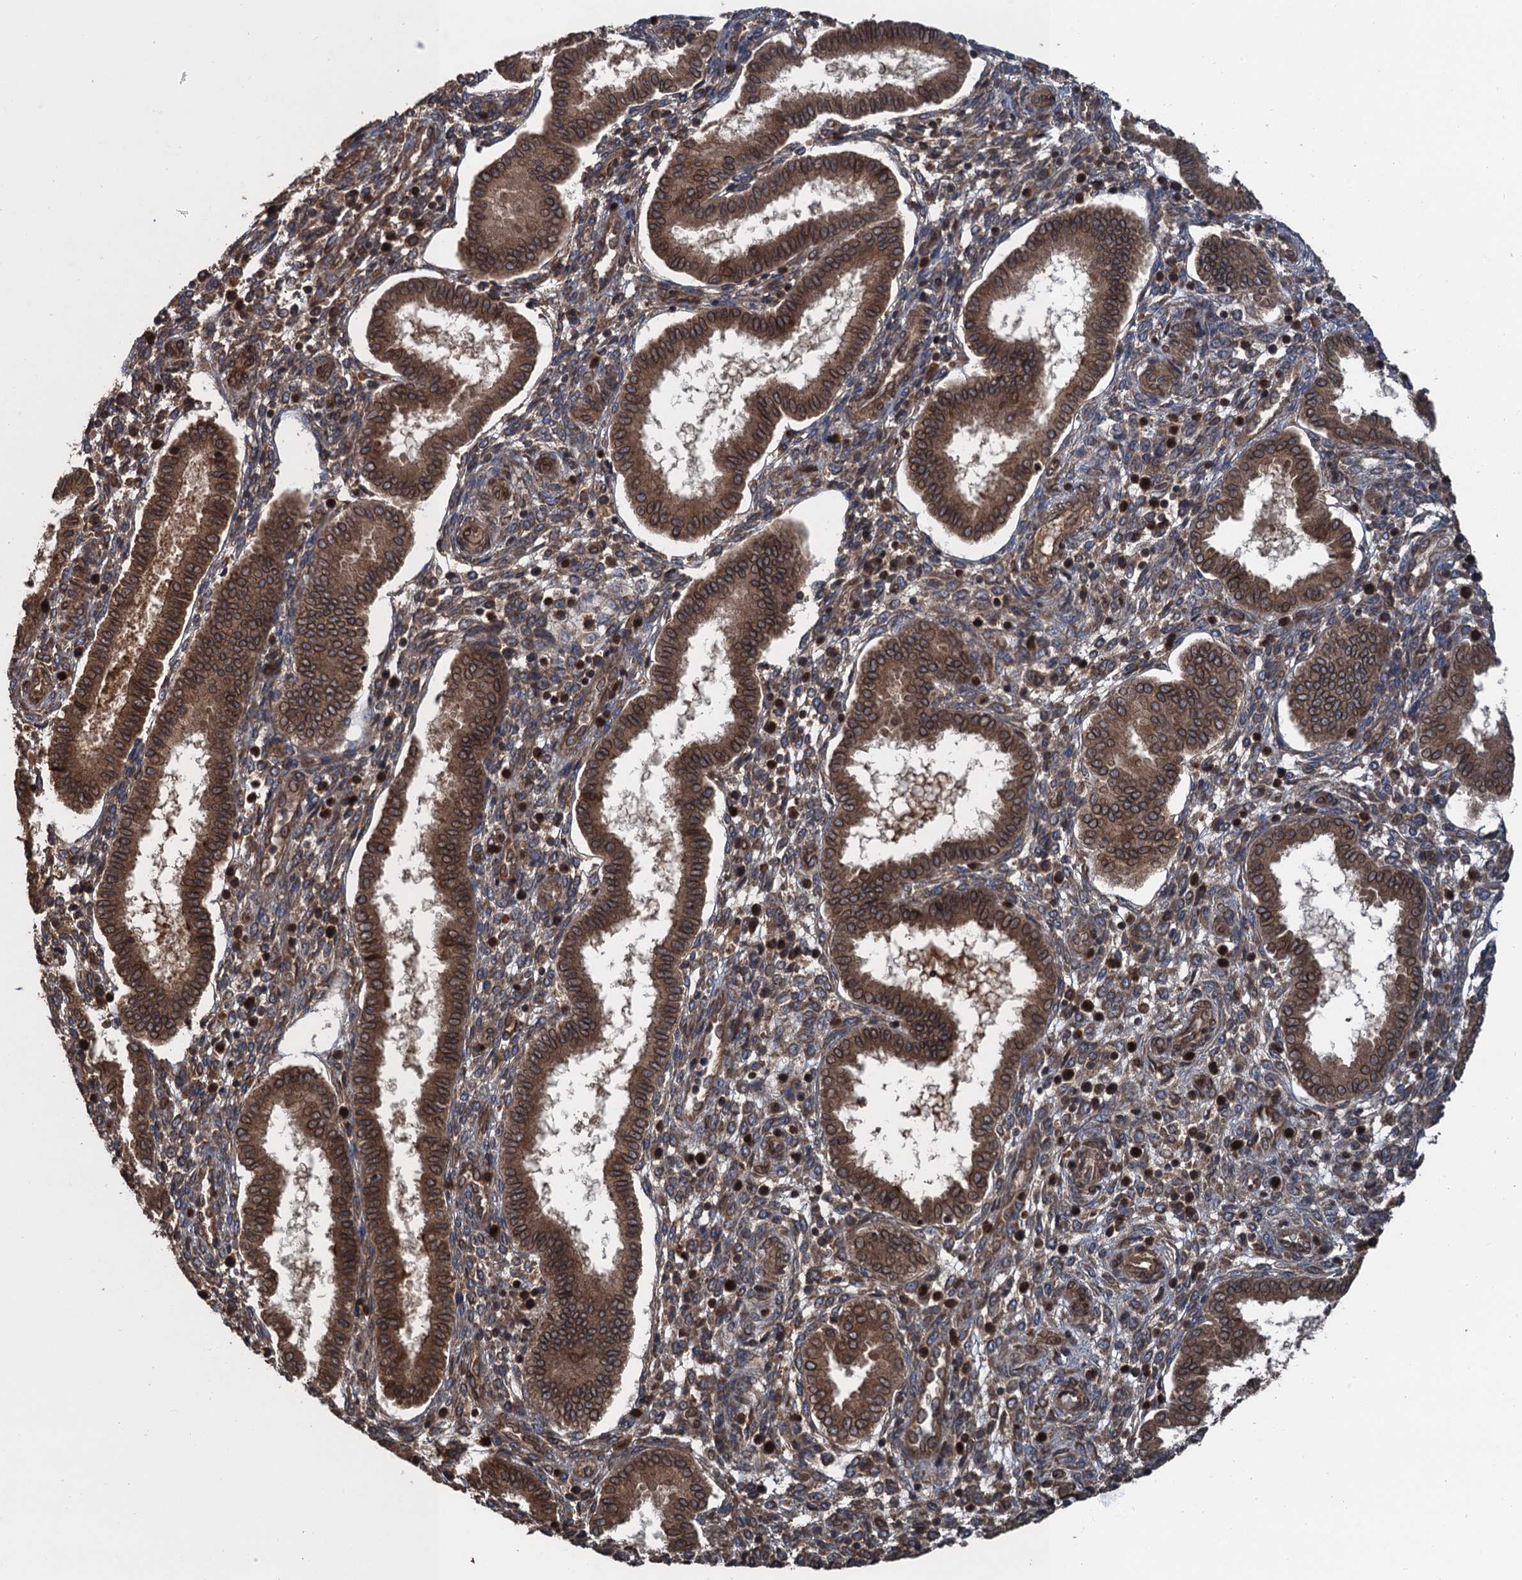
{"staining": {"intensity": "moderate", "quantity": "25%-75%", "location": "cytoplasmic/membranous"}, "tissue": "endometrium", "cell_type": "Cells in endometrial stroma", "image_type": "normal", "snomed": [{"axis": "morphology", "description": "Normal tissue, NOS"}, {"axis": "topography", "description": "Endometrium"}], "caption": "The histopathology image shows immunohistochemical staining of normal endometrium. There is moderate cytoplasmic/membranous staining is present in approximately 25%-75% of cells in endometrial stroma.", "gene": "GLE1", "patient": {"sex": "female", "age": 24}}